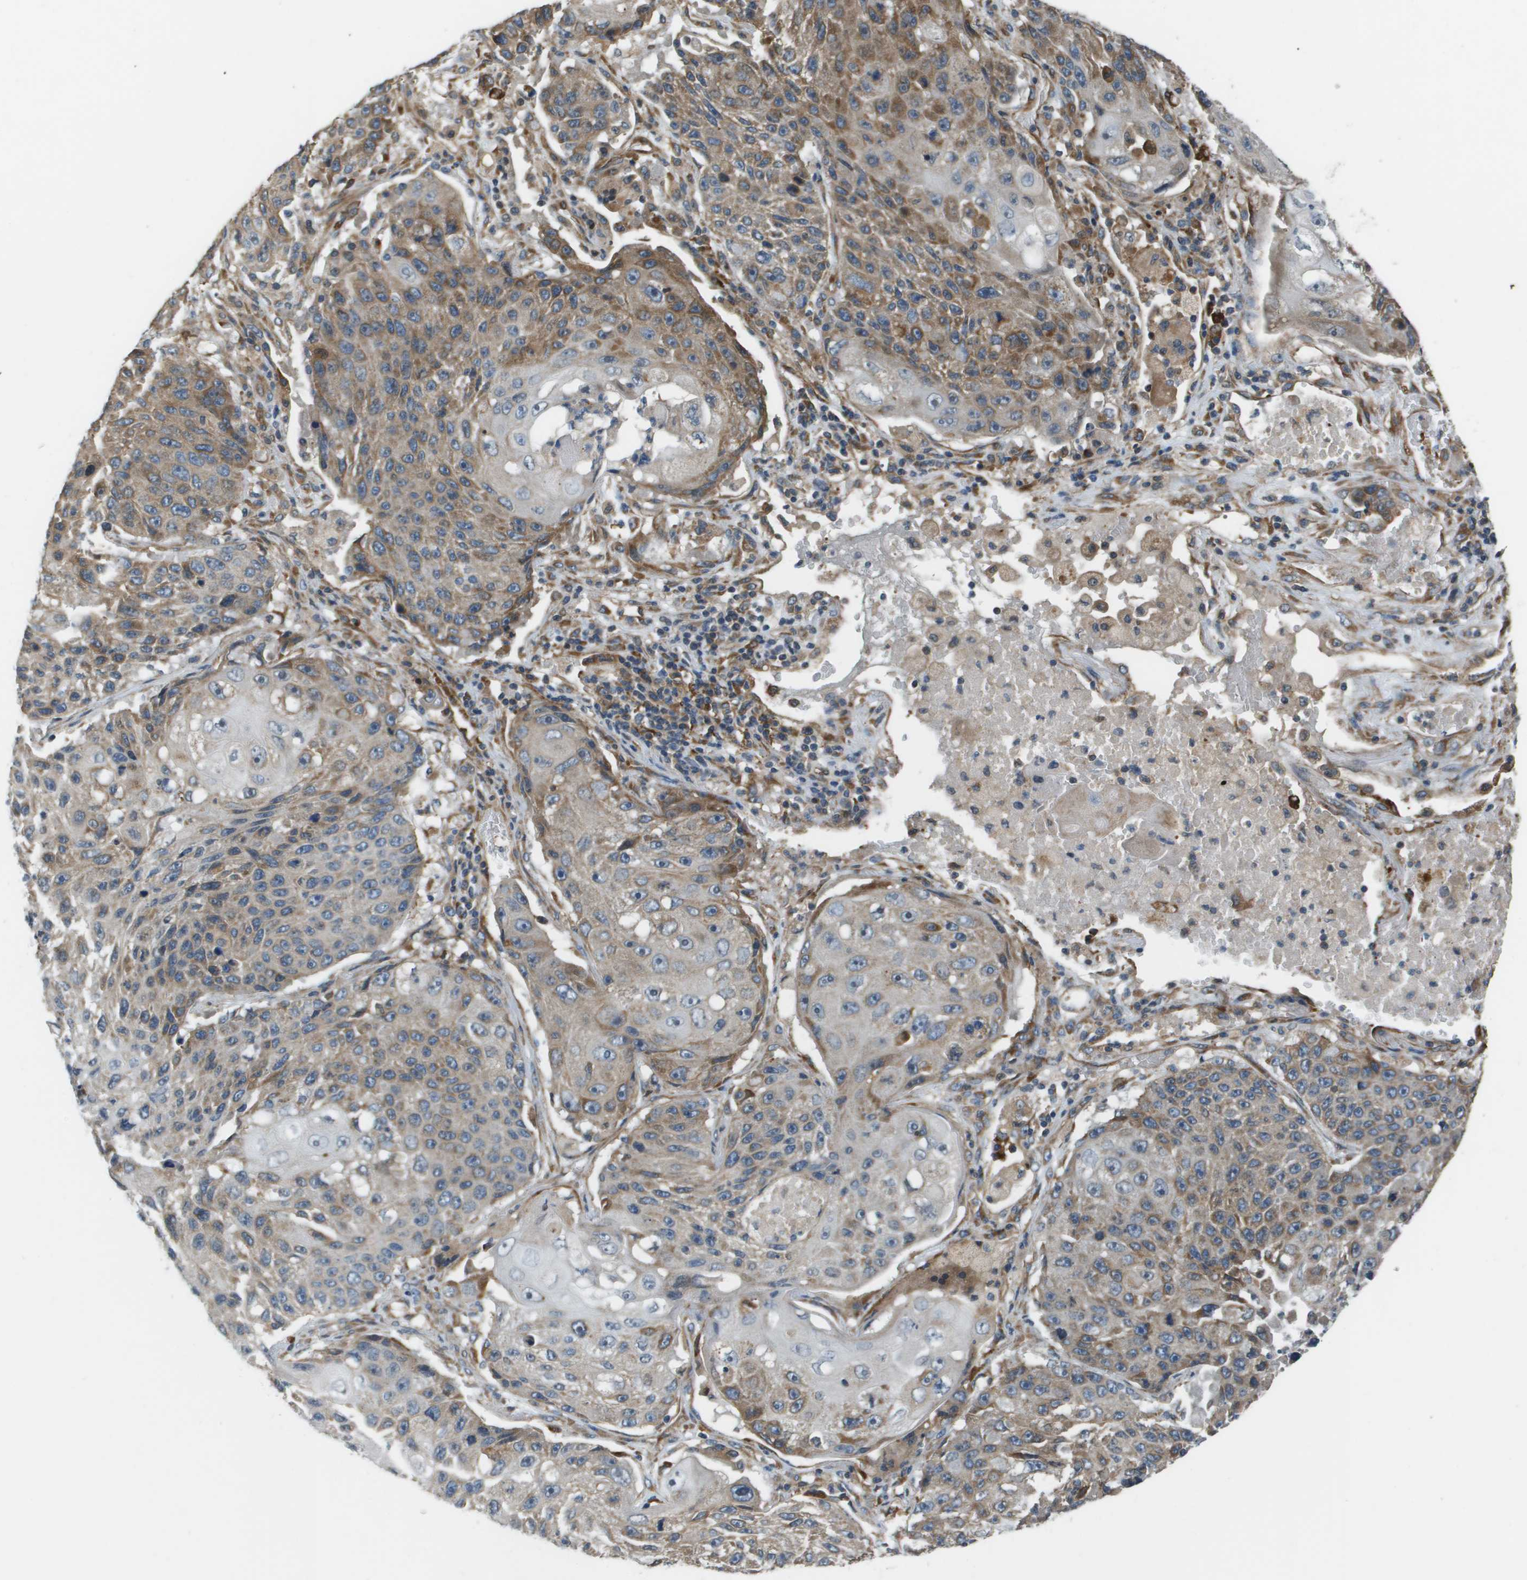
{"staining": {"intensity": "moderate", "quantity": "25%-75%", "location": "cytoplasmic/membranous"}, "tissue": "lung cancer", "cell_type": "Tumor cells", "image_type": "cancer", "snomed": [{"axis": "morphology", "description": "Squamous cell carcinoma, NOS"}, {"axis": "topography", "description": "Lung"}], "caption": "This is a histology image of IHC staining of lung cancer, which shows moderate staining in the cytoplasmic/membranous of tumor cells.", "gene": "SAMSN1", "patient": {"sex": "male", "age": 61}}